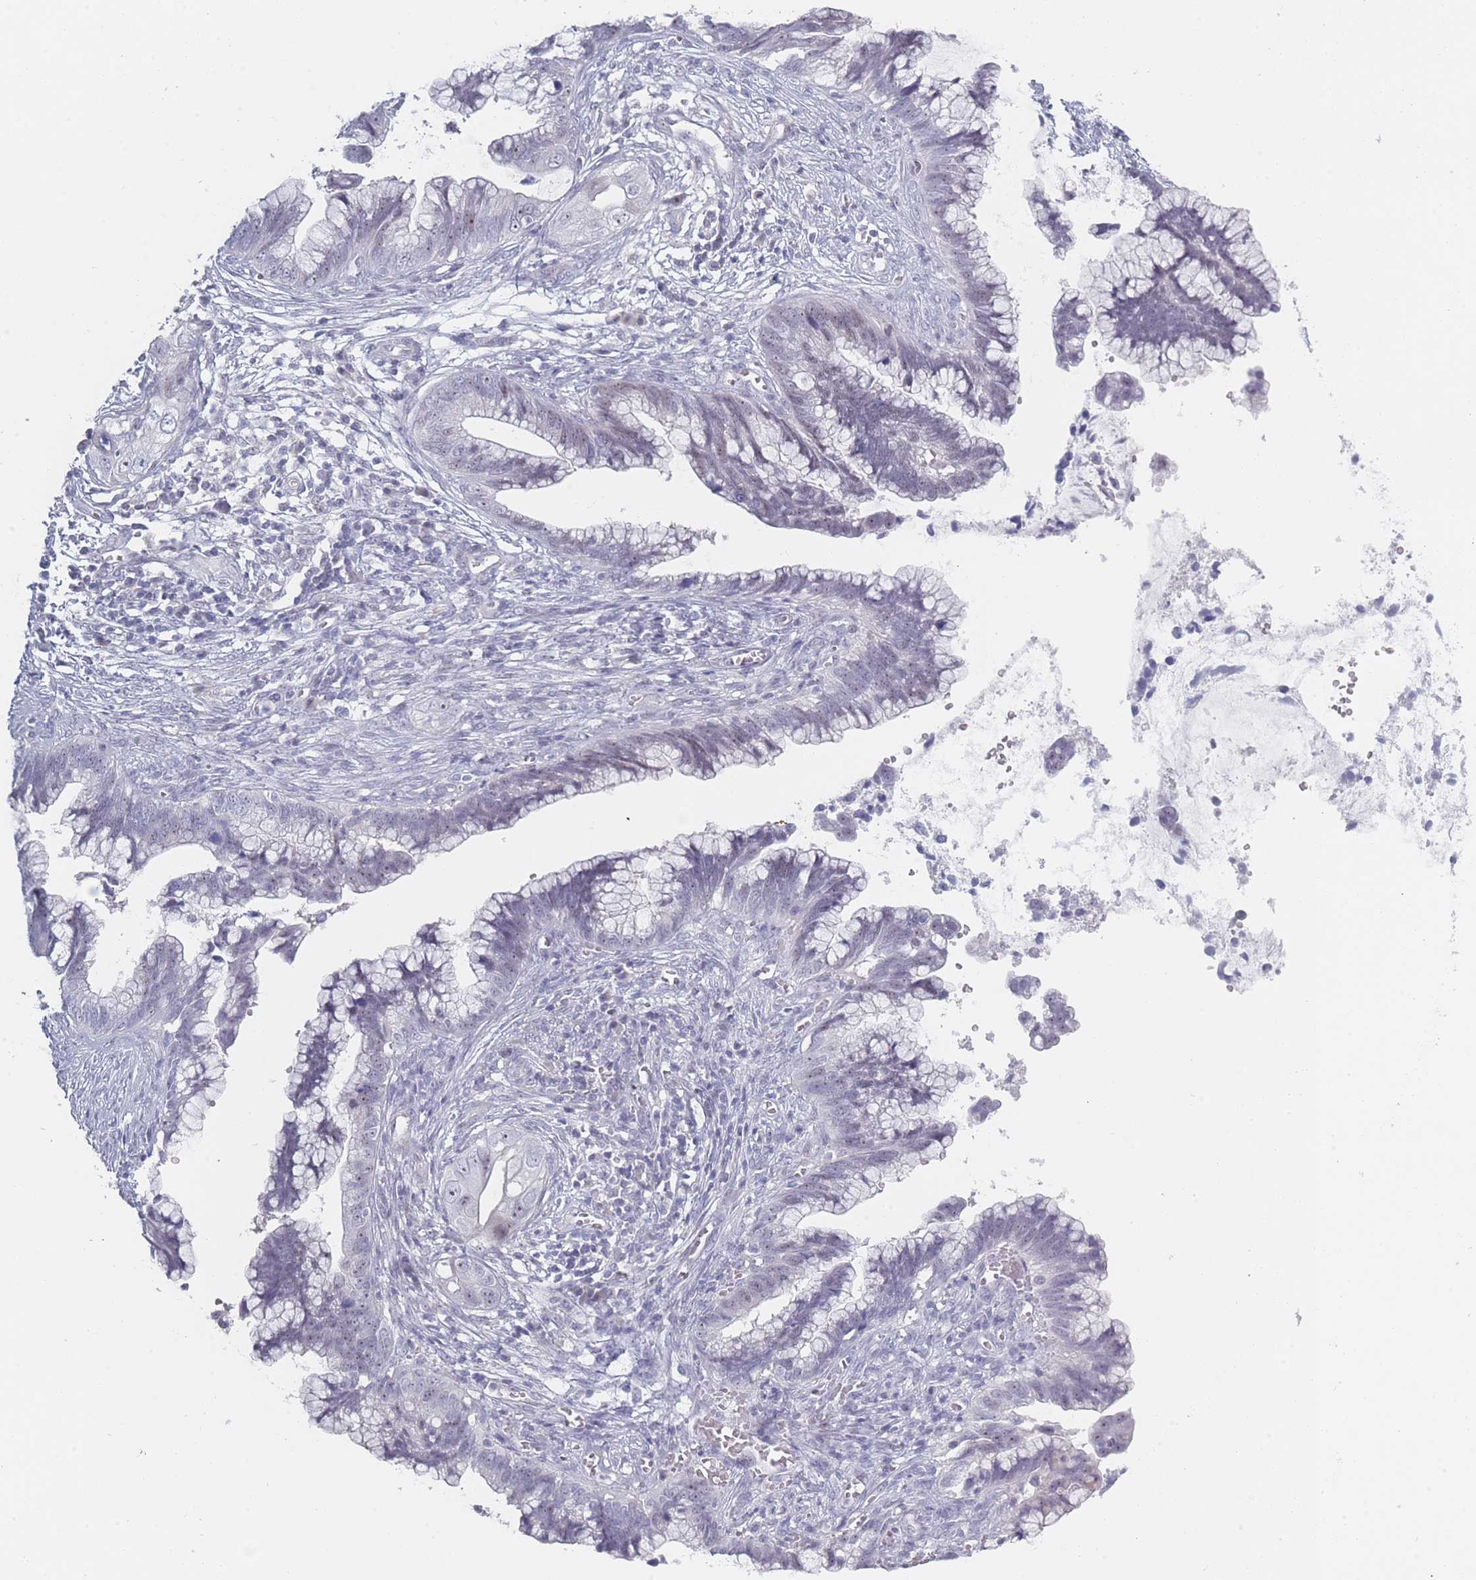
{"staining": {"intensity": "negative", "quantity": "none", "location": "none"}, "tissue": "cervical cancer", "cell_type": "Tumor cells", "image_type": "cancer", "snomed": [{"axis": "morphology", "description": "Adenocarcinoma, NOS"}, {"axis": "topography", "description": "Cervix"}], "caption": "The immunohistochemistry micrograph has no significant staining in tumor cells of cervical cancer tissue. The staining is performed using DAB (3,3'-diaminobenzidine) brown chromogen with nuclei counter-stained in using hematoxylin.", "gene": "ROS1", "patient": {"sex": "female", "age": 44}}